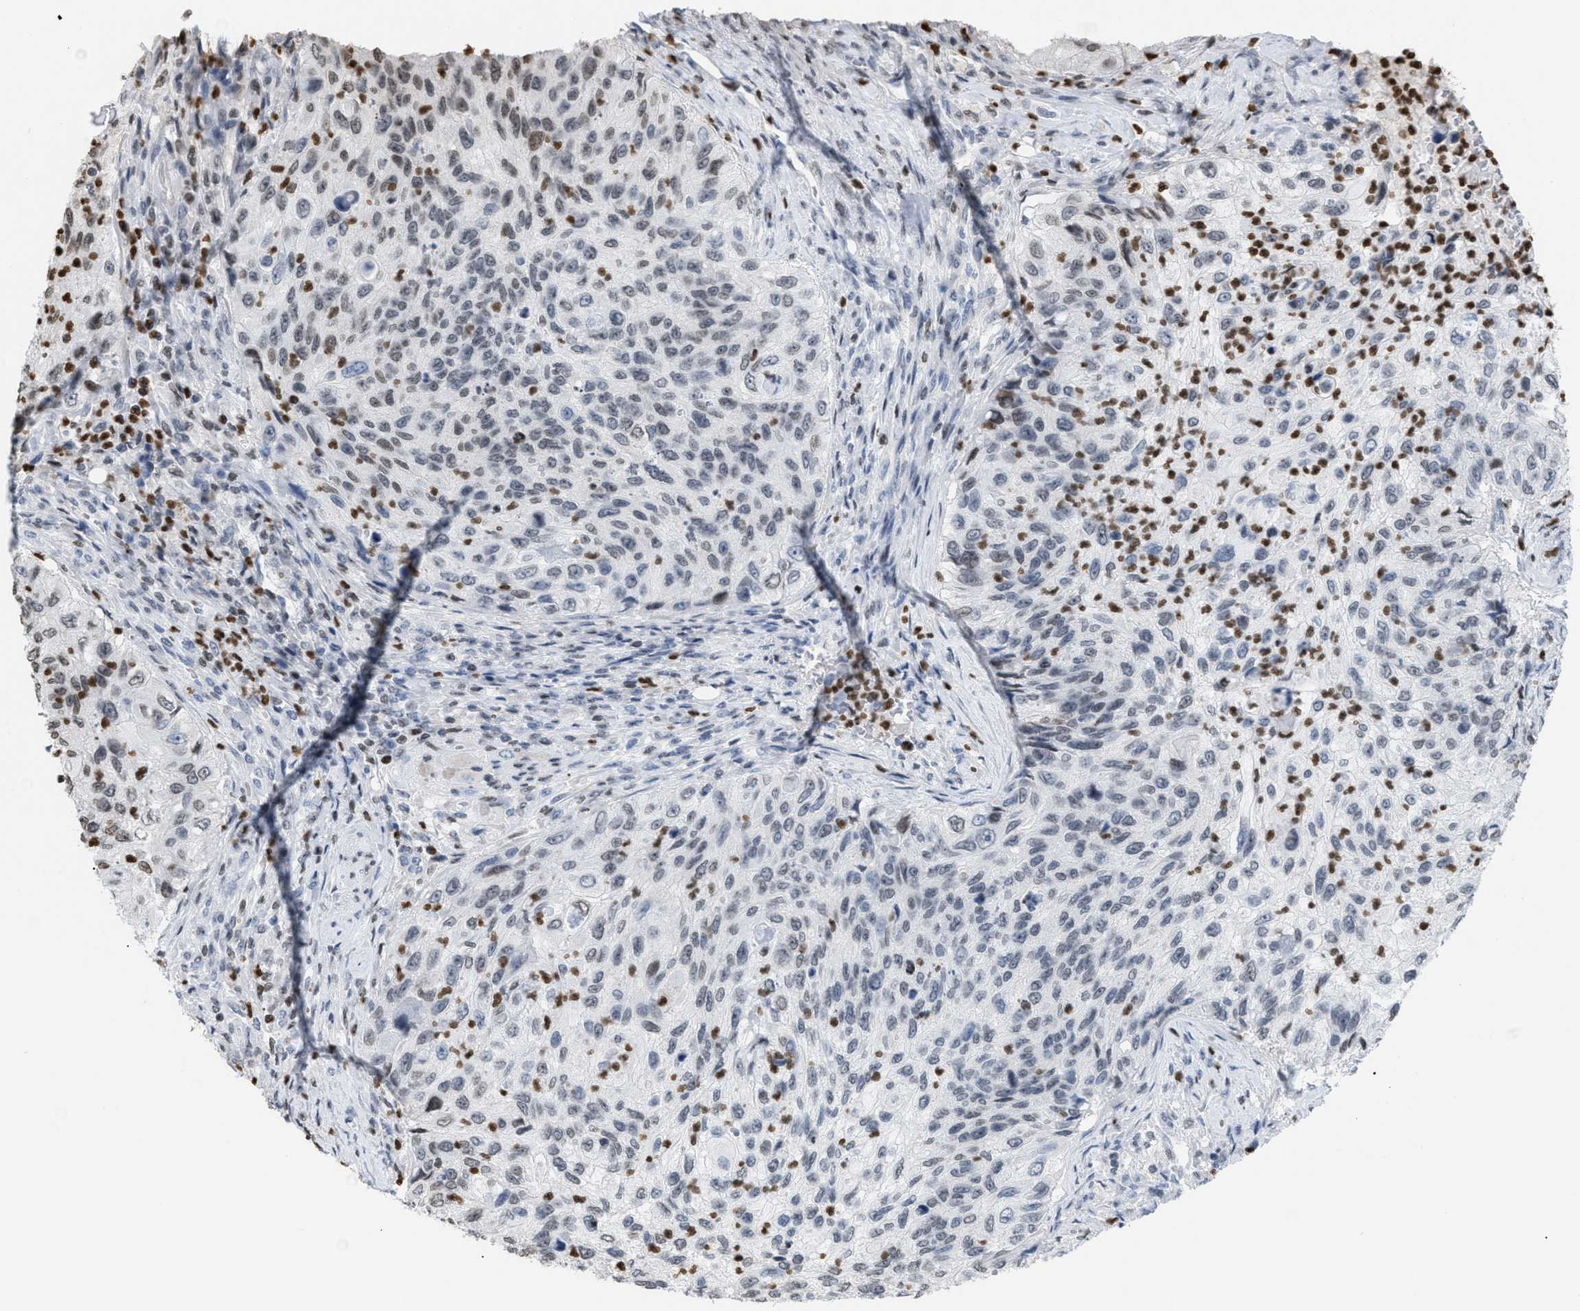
{"staining": {"intensity": "weak", "quantity": ">75%", "location": "nuclear"}, "tissue": "urothelial cancer", "cell_type": "Tumor cells", "image_type": "cancer", "snomed": [{"axis": "morphology", "description": "Urothelial carcinoma, High grade"}, {"axis": "topography", "description": "Urinary bladder"}], "caption": "Weak nuclear positivity for a protein is appreciated in approximately >75% of tumor cells of urothelial cancer using immunohistochemistry (IHC).", "gene": "HMGN2", "patient": {"sex": "female", "age": 60}}